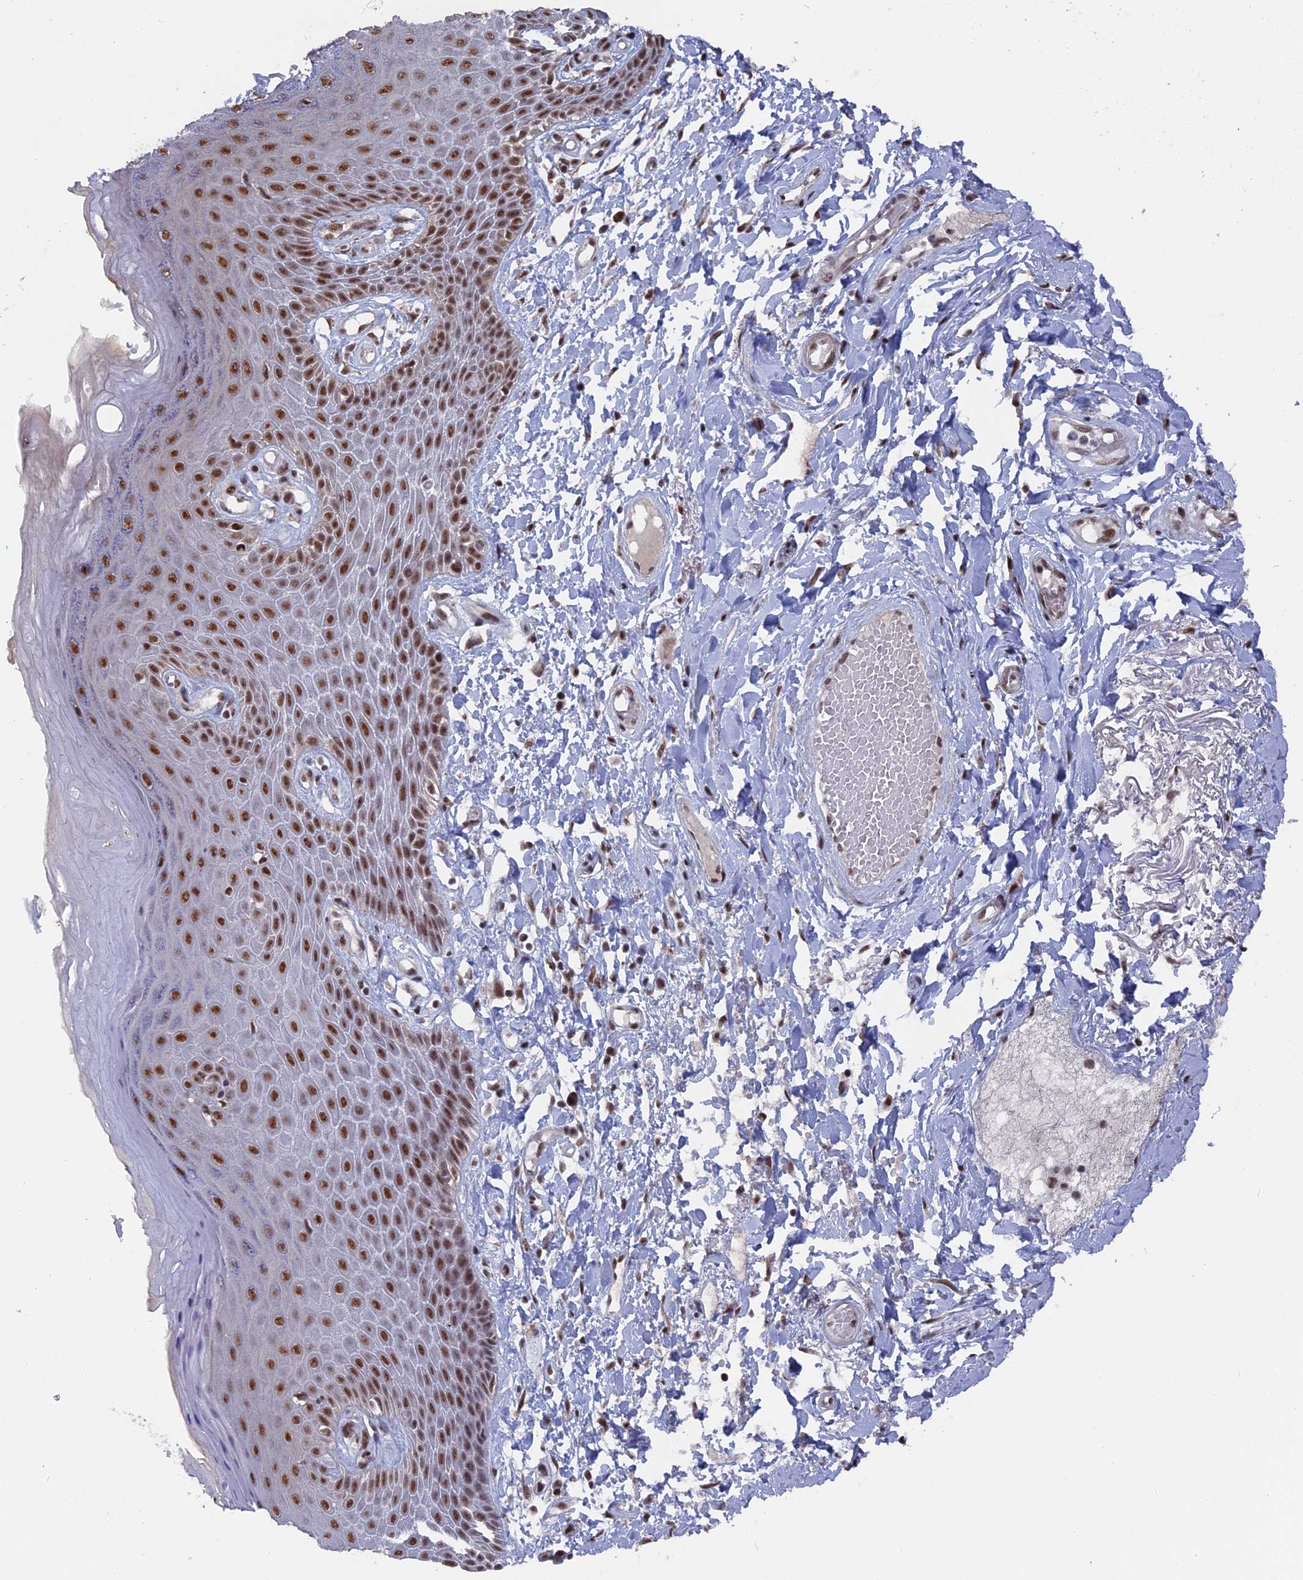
{"staining": {"intensity": "moderate", "quantity": ">75%", "location": "nuclear"}, "tissue": "skin", "cell_type": "Epidermal cells", "image_type": "normal", "snomed": [{"axis": "morphology", "description": "Normal tissue, NOS"}, {"axis": "topography", "description": "Anal"}], "caption": "Skin stained with immunohistochemistry demonstrates moderate nuclear positivity in about >75% of epidermal cells.", "gene": "SF3A2", "patient": {"sex": "male", "age": 78}}